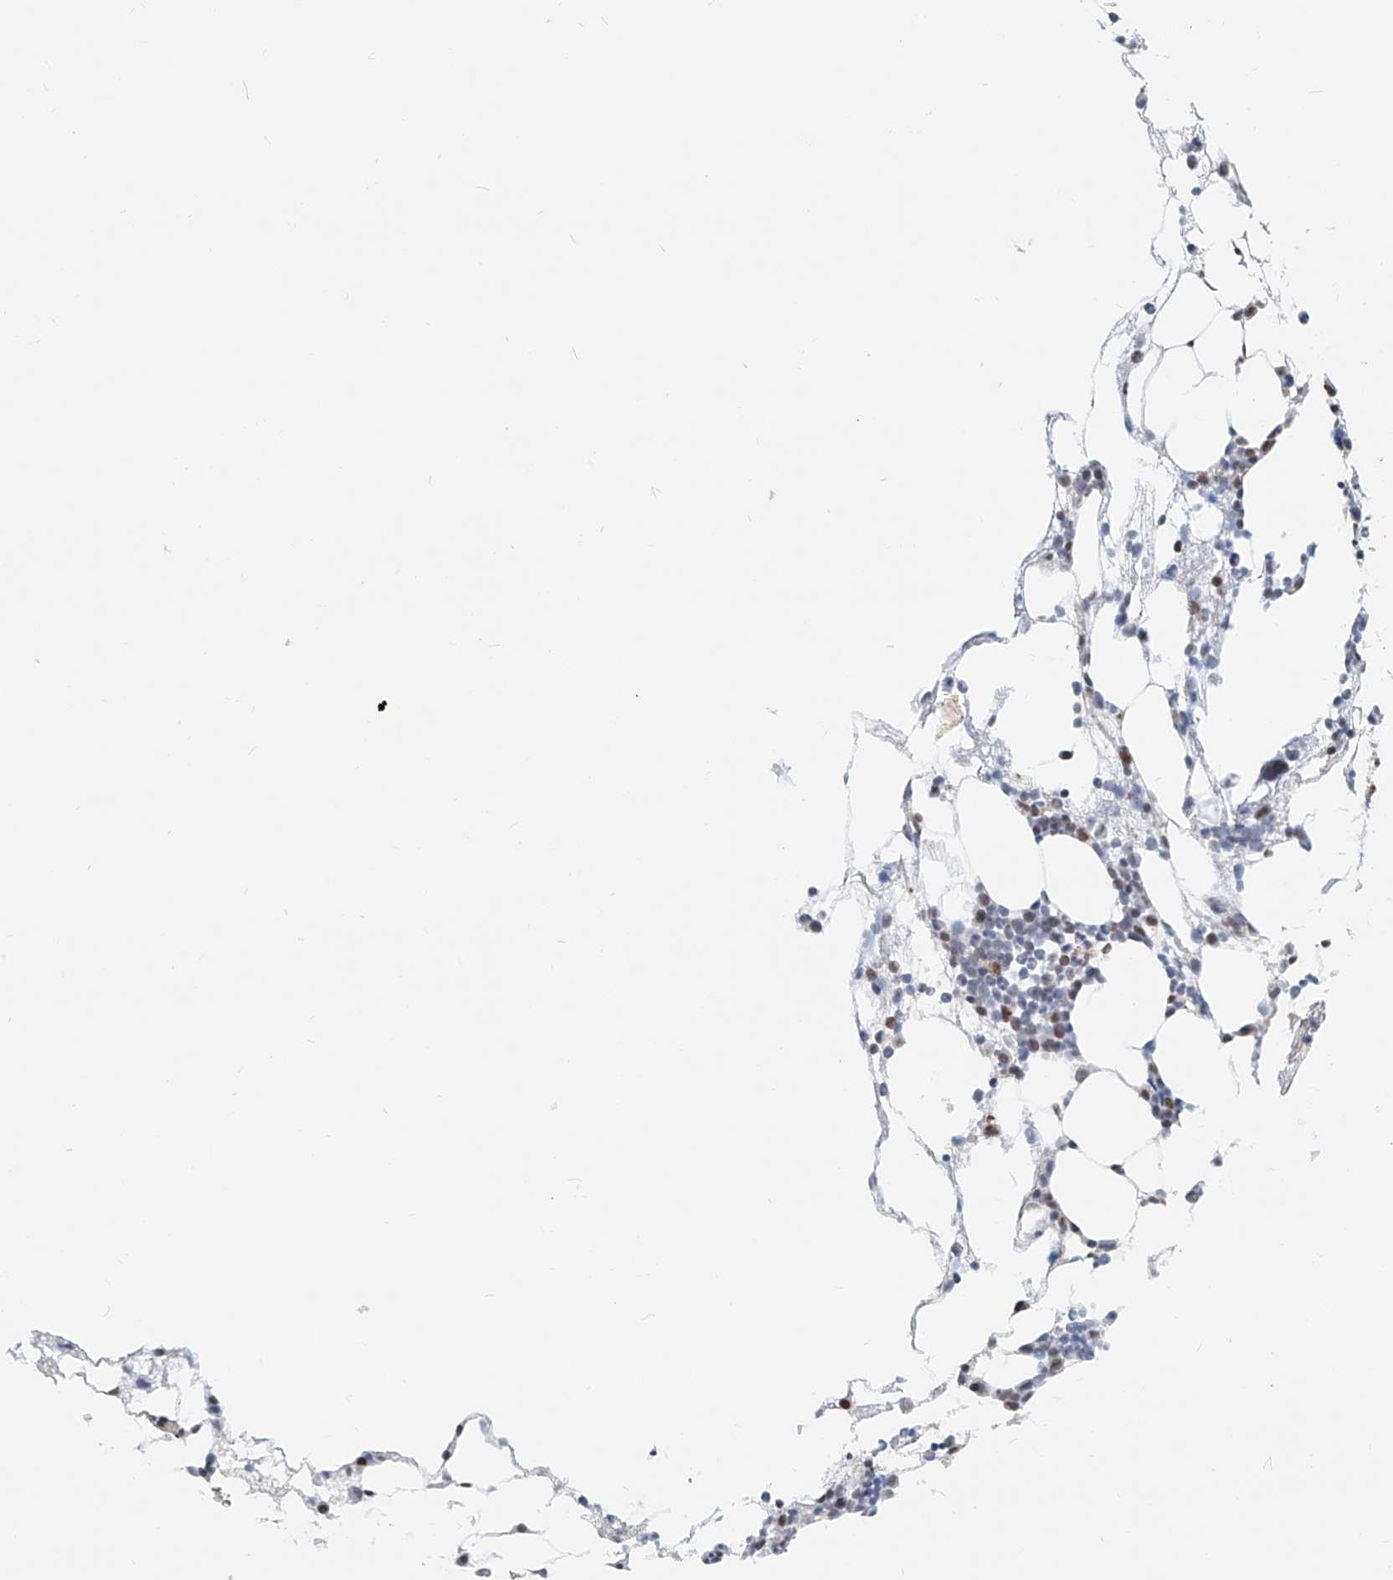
{"staining": {"intensity": "moderate", "quantity": "<25%", "location": "nuclear"}, "tissue": "bone marrow", "cell_type": "Hematopoietic cells", "image_type": "normal", "snomed": [{"axis": "morphology", "description": "Normal tissue, NOS"}, {"axis": "morphology", "description": "Inflammation, NOS"}, {"axis": "topography", "description": "Bone marrow"}], "caption": "Immunohistochemical staining of normal human bone marrow demonstrates moderate nuclear protein positivity in approximately <25% of hematopoietic cells.", "gene": "SASH1", "patient": {"sex": "female", "age": 78}}